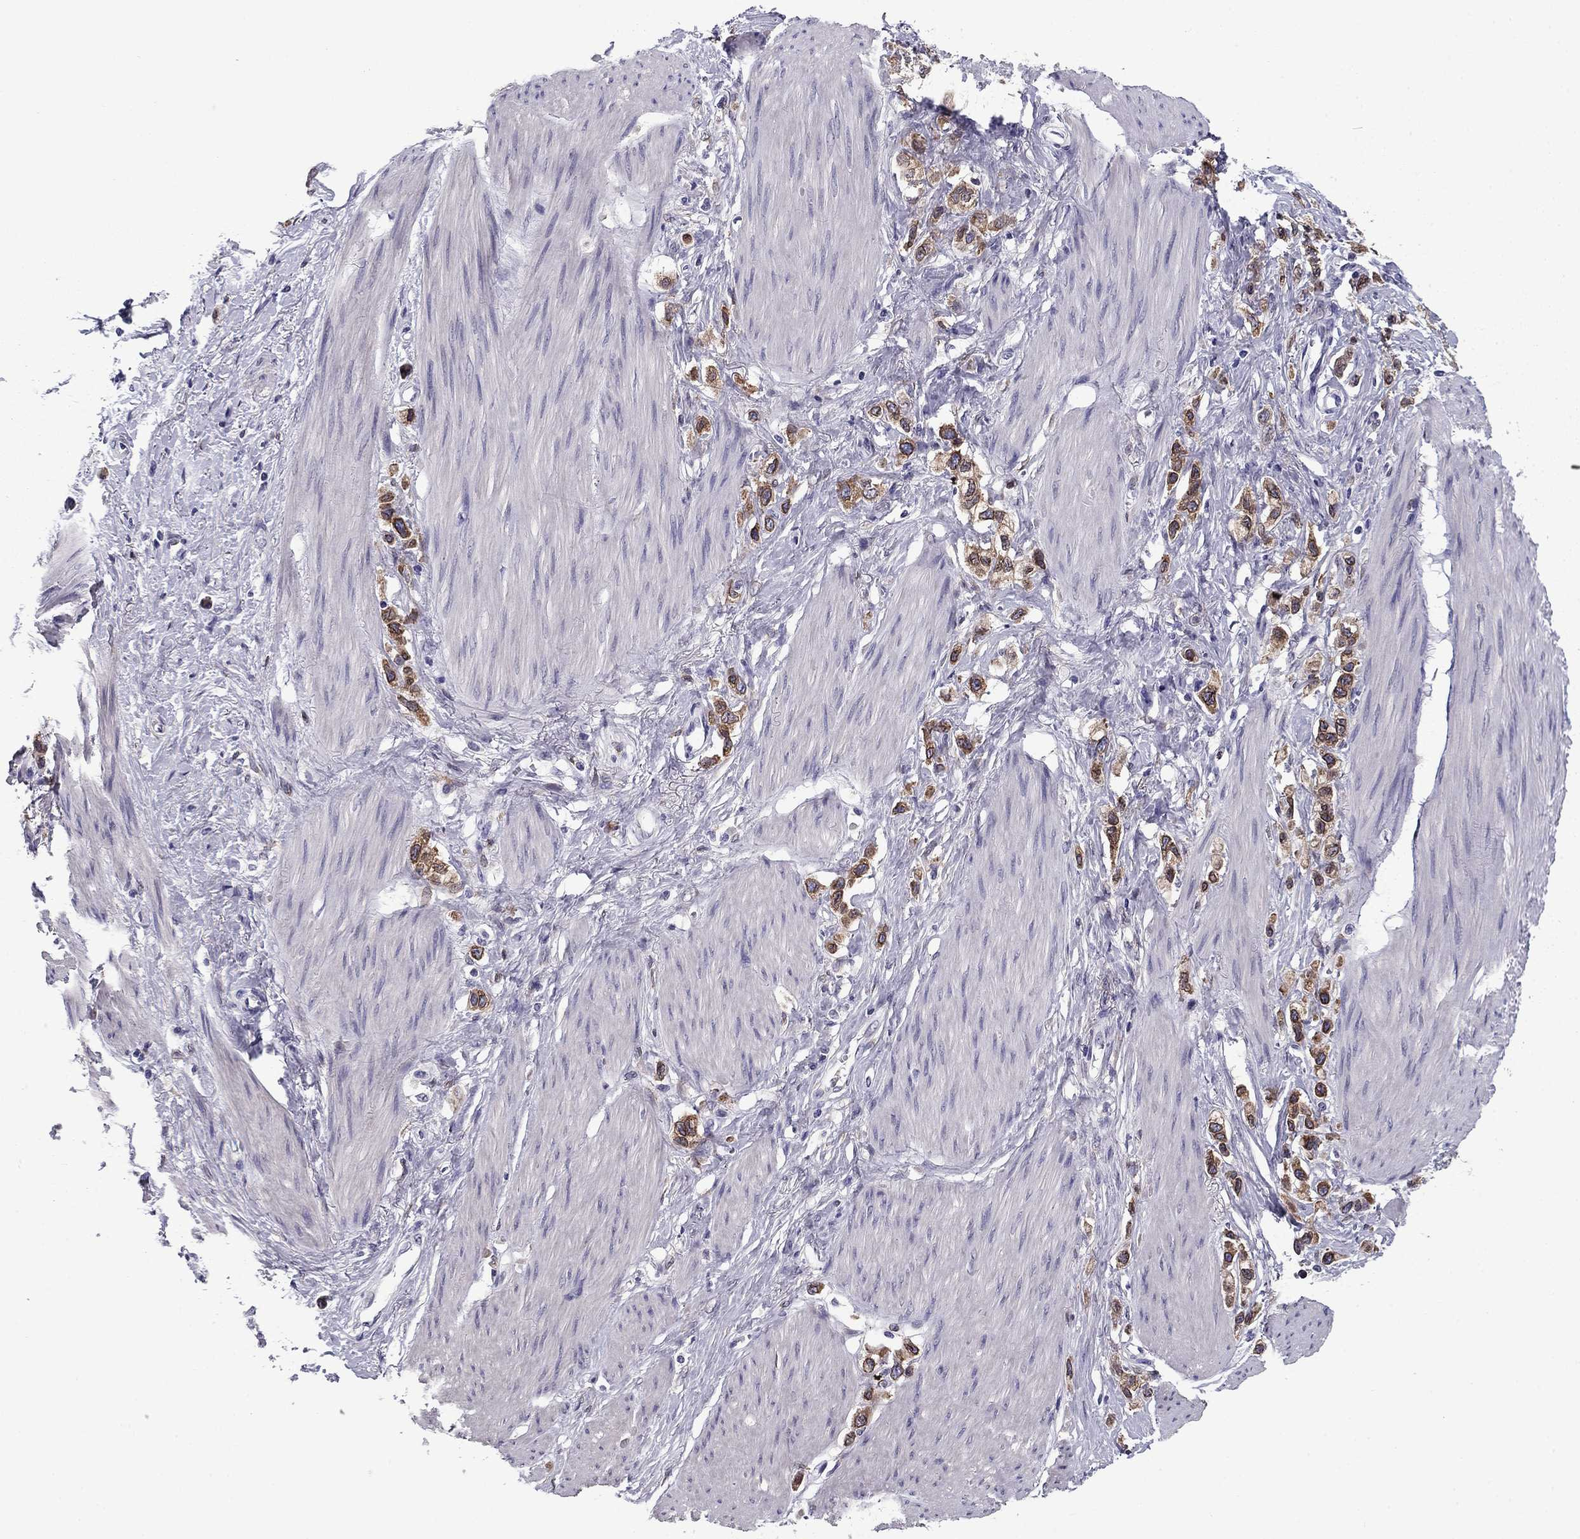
{"staining": {"intensity": "strong", "quantity": "25%-75%", "location": "cytoplasmic/membranous"}, "tissue": "stomach cancer", "cell_type": "Tumor cells", "image_type": "cancer", "snomed": [{"axis": "morphology", "description": "Normal tissue, NOS"}, {"axis": "morphology", "description": "Adenocarcinoma, NOS"}, {"axis": "morphology", "description": "Adenocarcinoma, High grade"}, {"axis": "topography", "description": "Stomach, upper"}, {"axis": "topography", "description": "Stomach"}], "caption": "Tumor cells exhibit strong cytoplasmic/membranous staining in about 25%-75% of cells in adenocarcinoma (stomach).", "gene": "TMED3", "patient": {"sex": "female", "age": 65}}